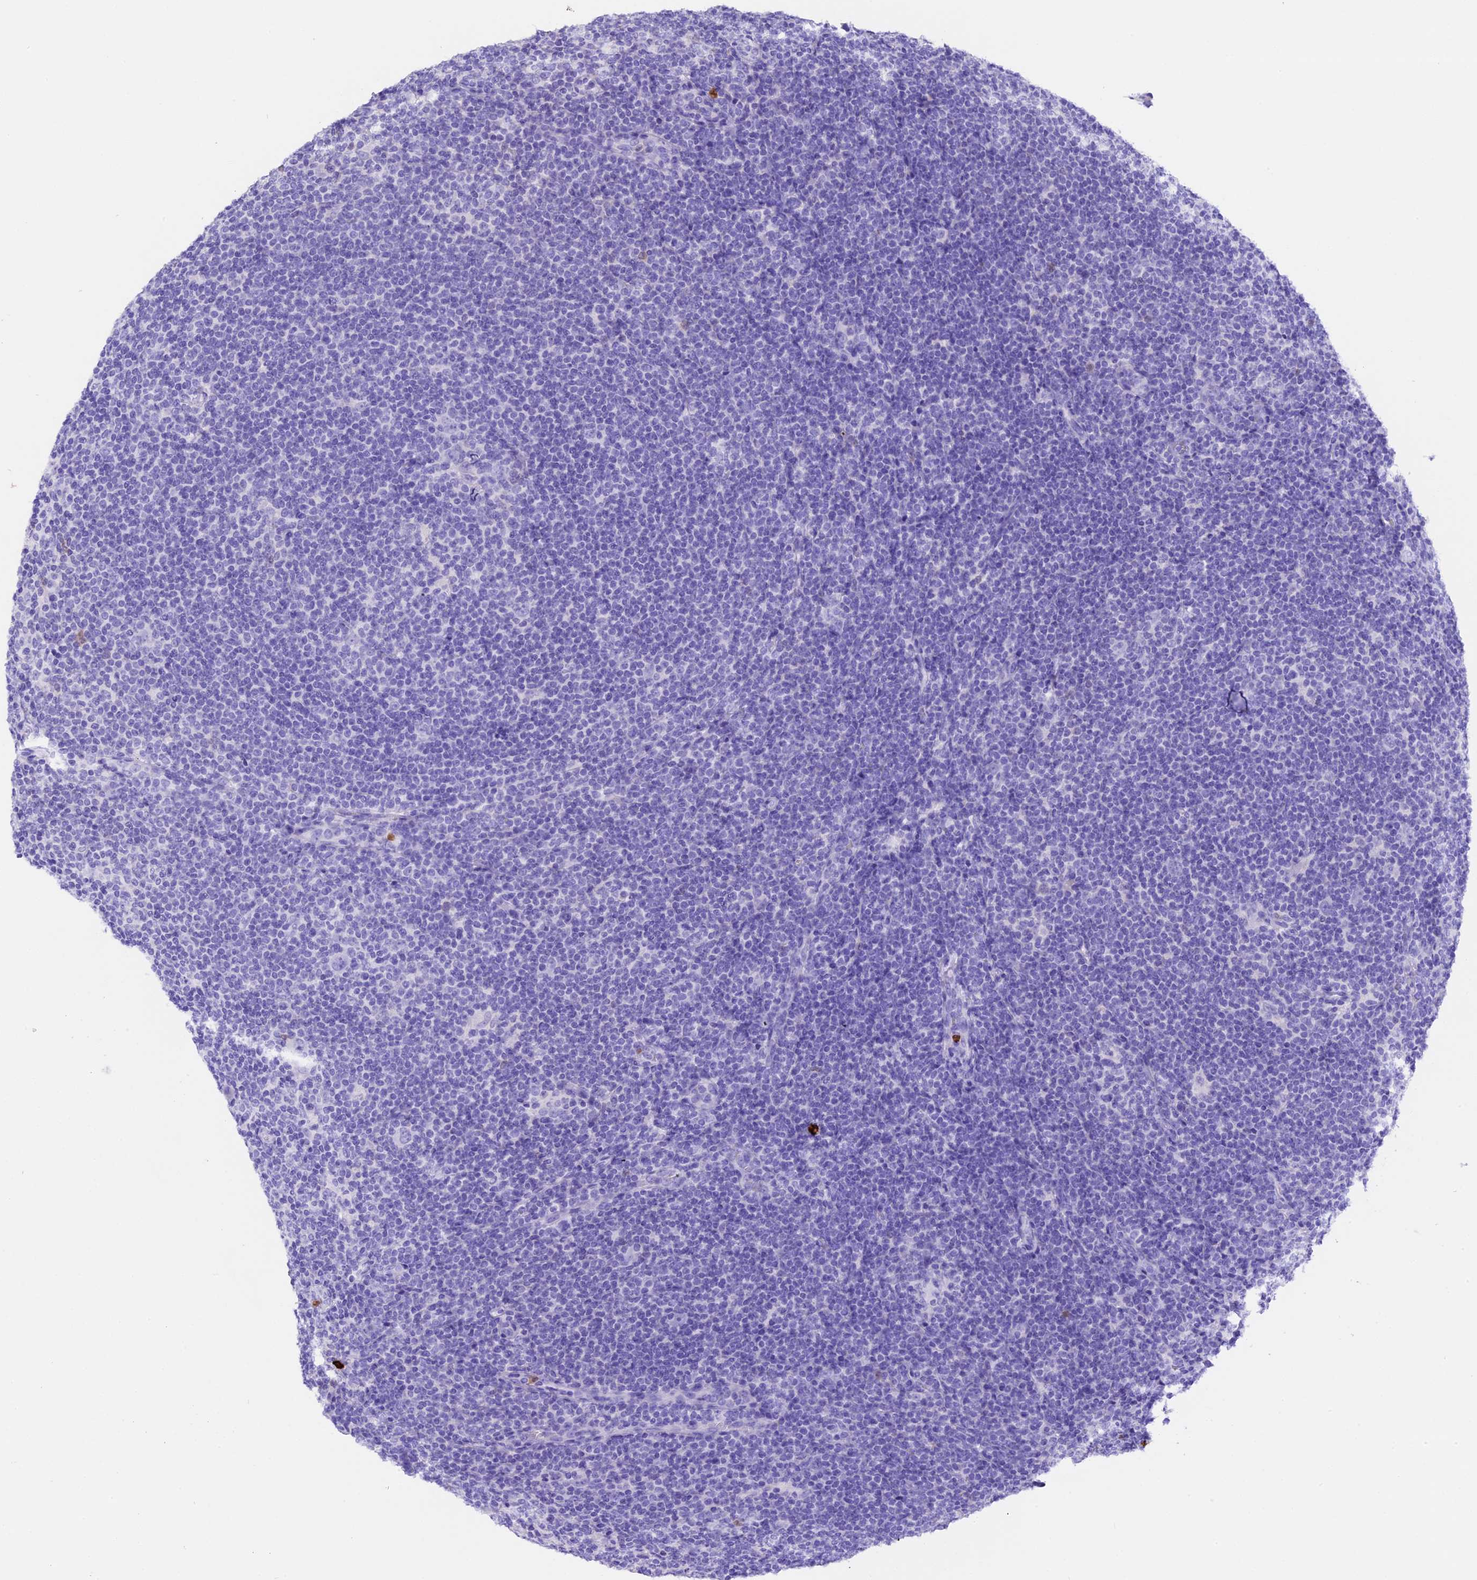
{"staining": {"intensity": "negative", "quantity": "none", "location": "none"}, "tissue": "lymphoma", "cell_type": "Tumor cells", "image_type": "cancer", "snomed": [{"axis": "morphology", "description": "Hodgkin's disease, NOS"}, {"axis": "topography", "description": "Lymph node"}], "caption": "Lymphoma was stained to show a protein in brown. There is no significant staining in tumor cells.", "gene": "CLC", "patient": {"sex": "female", "age": 57}}